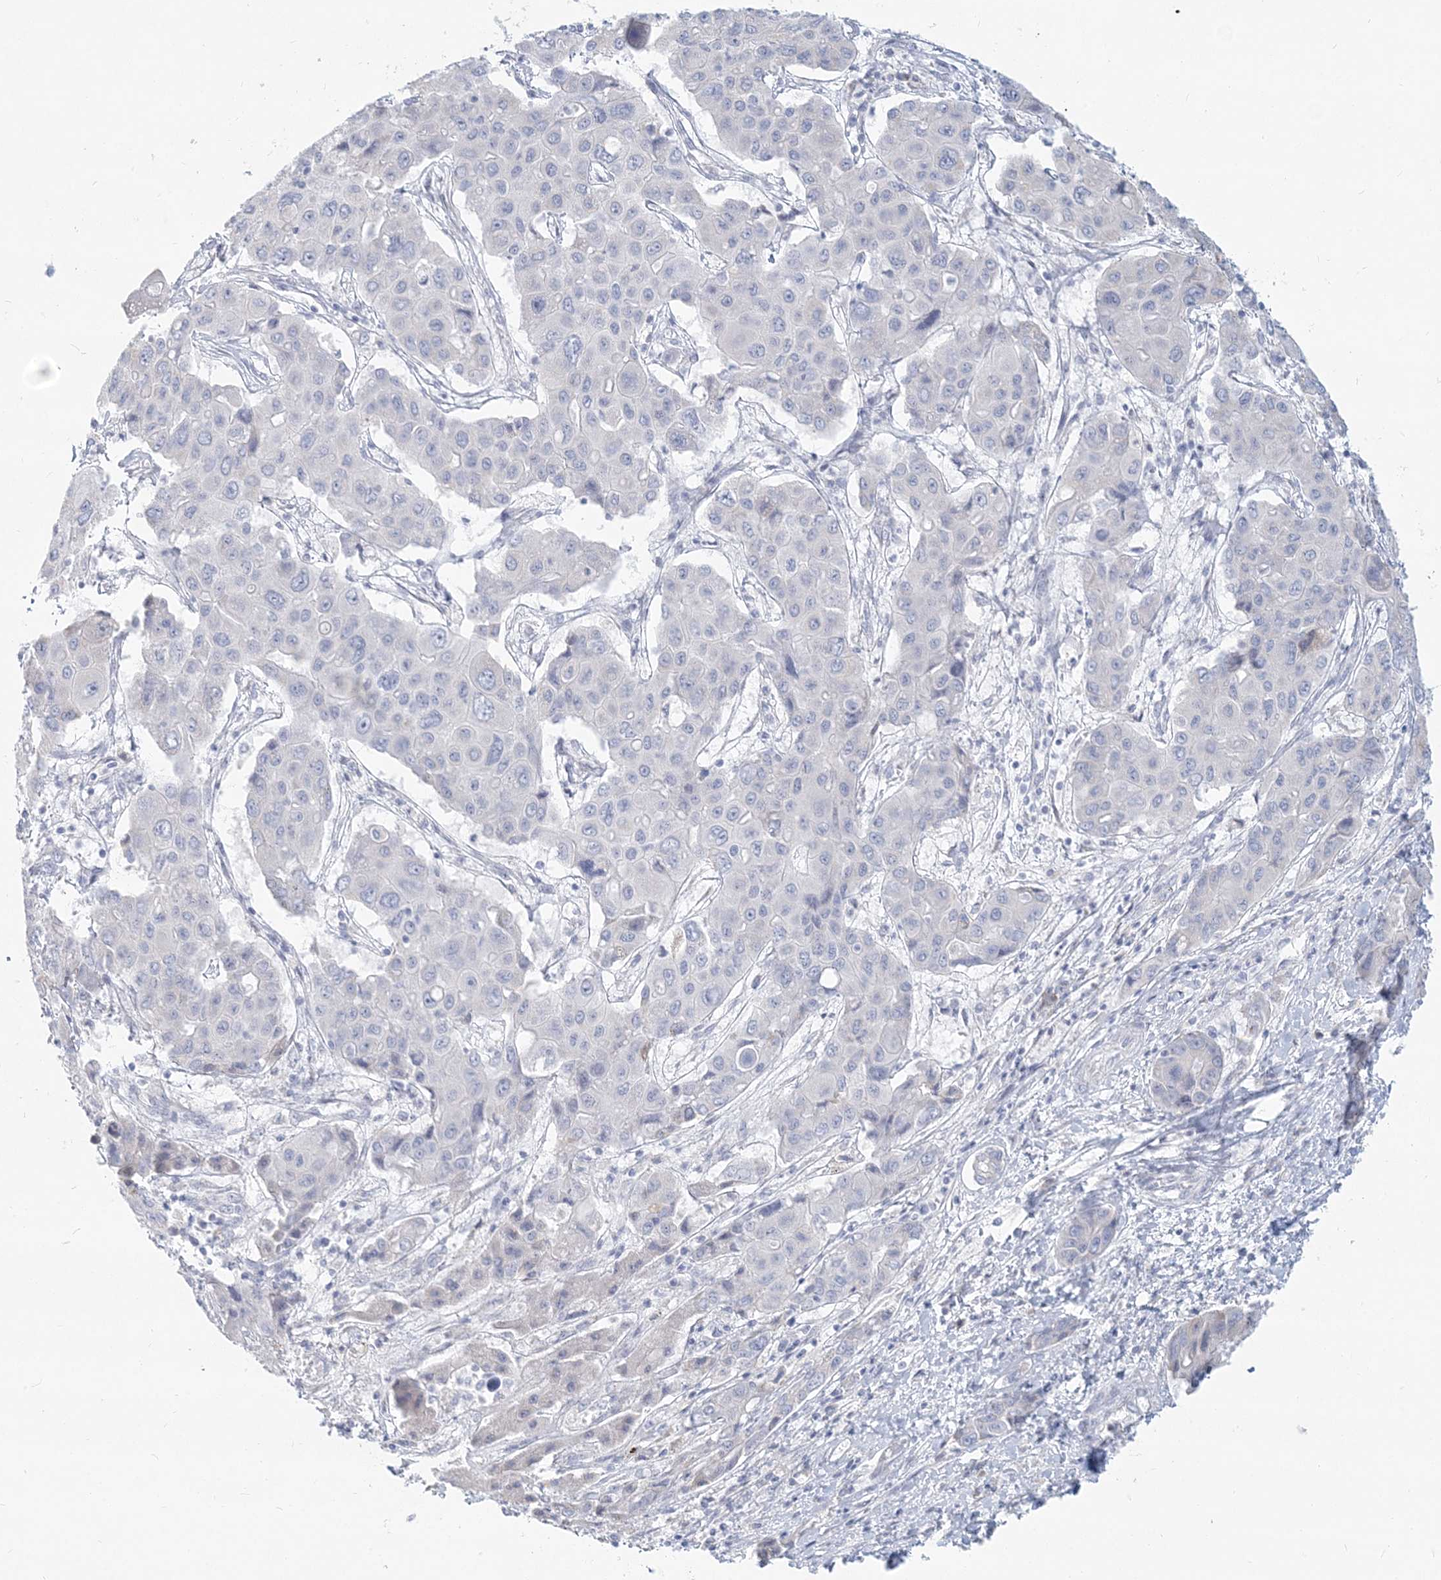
{"staining": {"intensity": "negative", "quantity": "none", "location": "none"}, "tissue": "liver cancer", "cell_type": "Tumor cells", "image_type": "cancer", "snomed": [{"axis": "morphology", "description": "Cholangiocarcinoma"}, {"axis": "topography", "description": "Liver"}], "caption": "This is an immunohistochemistry histopathology image of human liver cancer (cholangiocarcinoma). There is no expression in tumor cells.", "gene": "CSN1S1", "patient": {"sex": "male", "age": 67}}